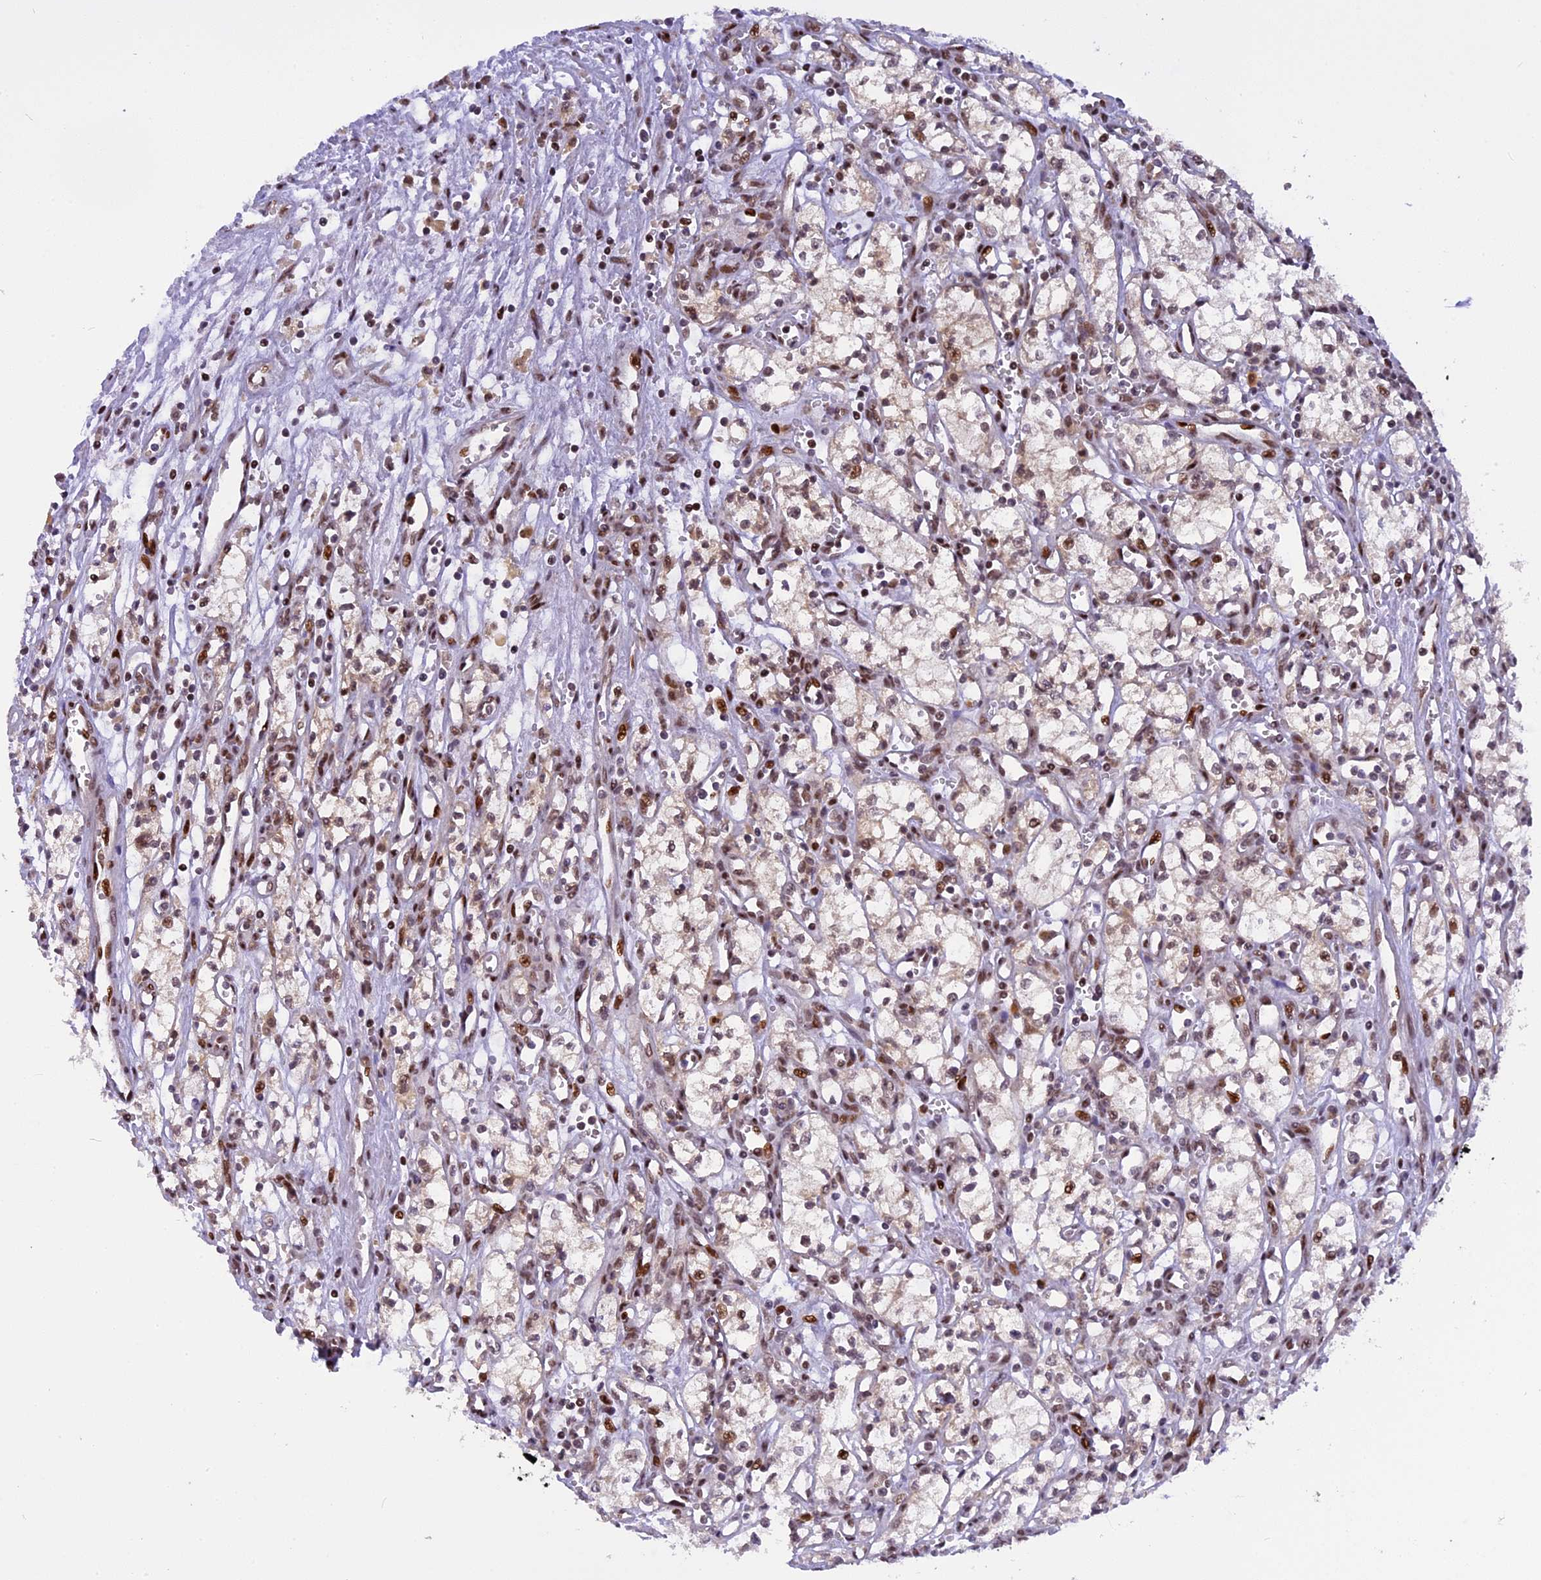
{"staining": {"intensity": "moderate", "quantity": "<25%", "location": "nuclear"}, "tissue": "renal cancer", "cell_type": "Tumor cells", "image_type": "cancer", "snomed": [{"axis": "morphology", "description": "Adenocarcinoma, NOS"}, {"axis": "topography", "description": "Kidney"}], "caption": "Human renal cancer (adenocarcinoma) stained with a protein marker demonstrates moderate staining in tumor cells.", "gene": "RABGGTA", "patient": {"sex": "male", "age": 59}}